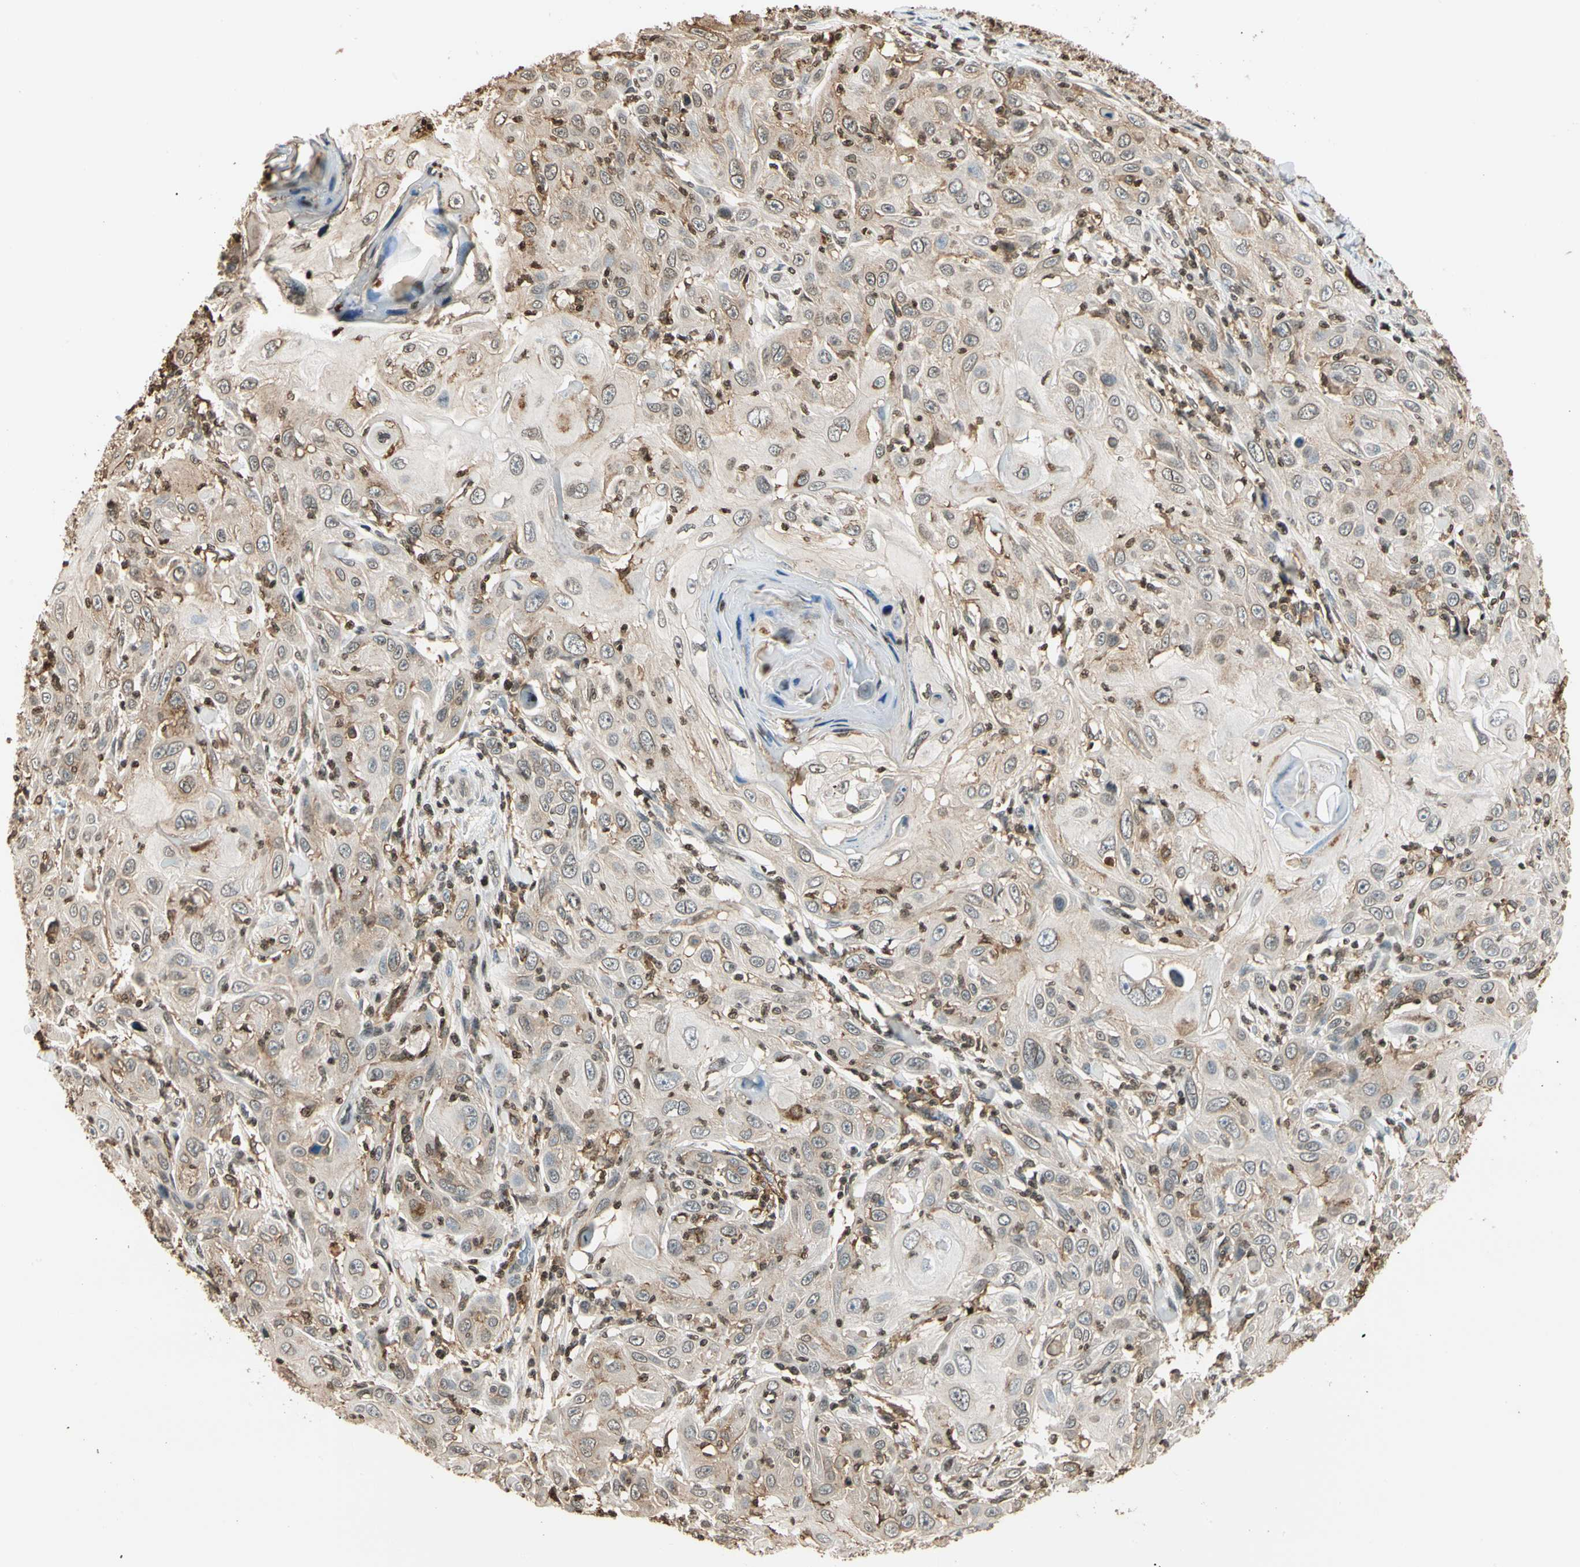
{"staining": {"intensity": "weak", "quantity": ">75%", "location": "cytoplasmic/membranous,nuclear"}, "tissue": "skin cancer", "cell_type": "Tumor cells", "image_type": "cancer", "snomed": [{"axis": "morphology", "description": "Squamous cell carcinoma, NOS"}, {"axis": "topography", "description": "Skin"}], "caption": "A brown stain shows weak cytoplasmic/membranous and nuclear expression of a protein in squamous cell carcinoma (skin) tumor cells.", "gene": "FER", "patient": {"sex": "female", "age": 88}}